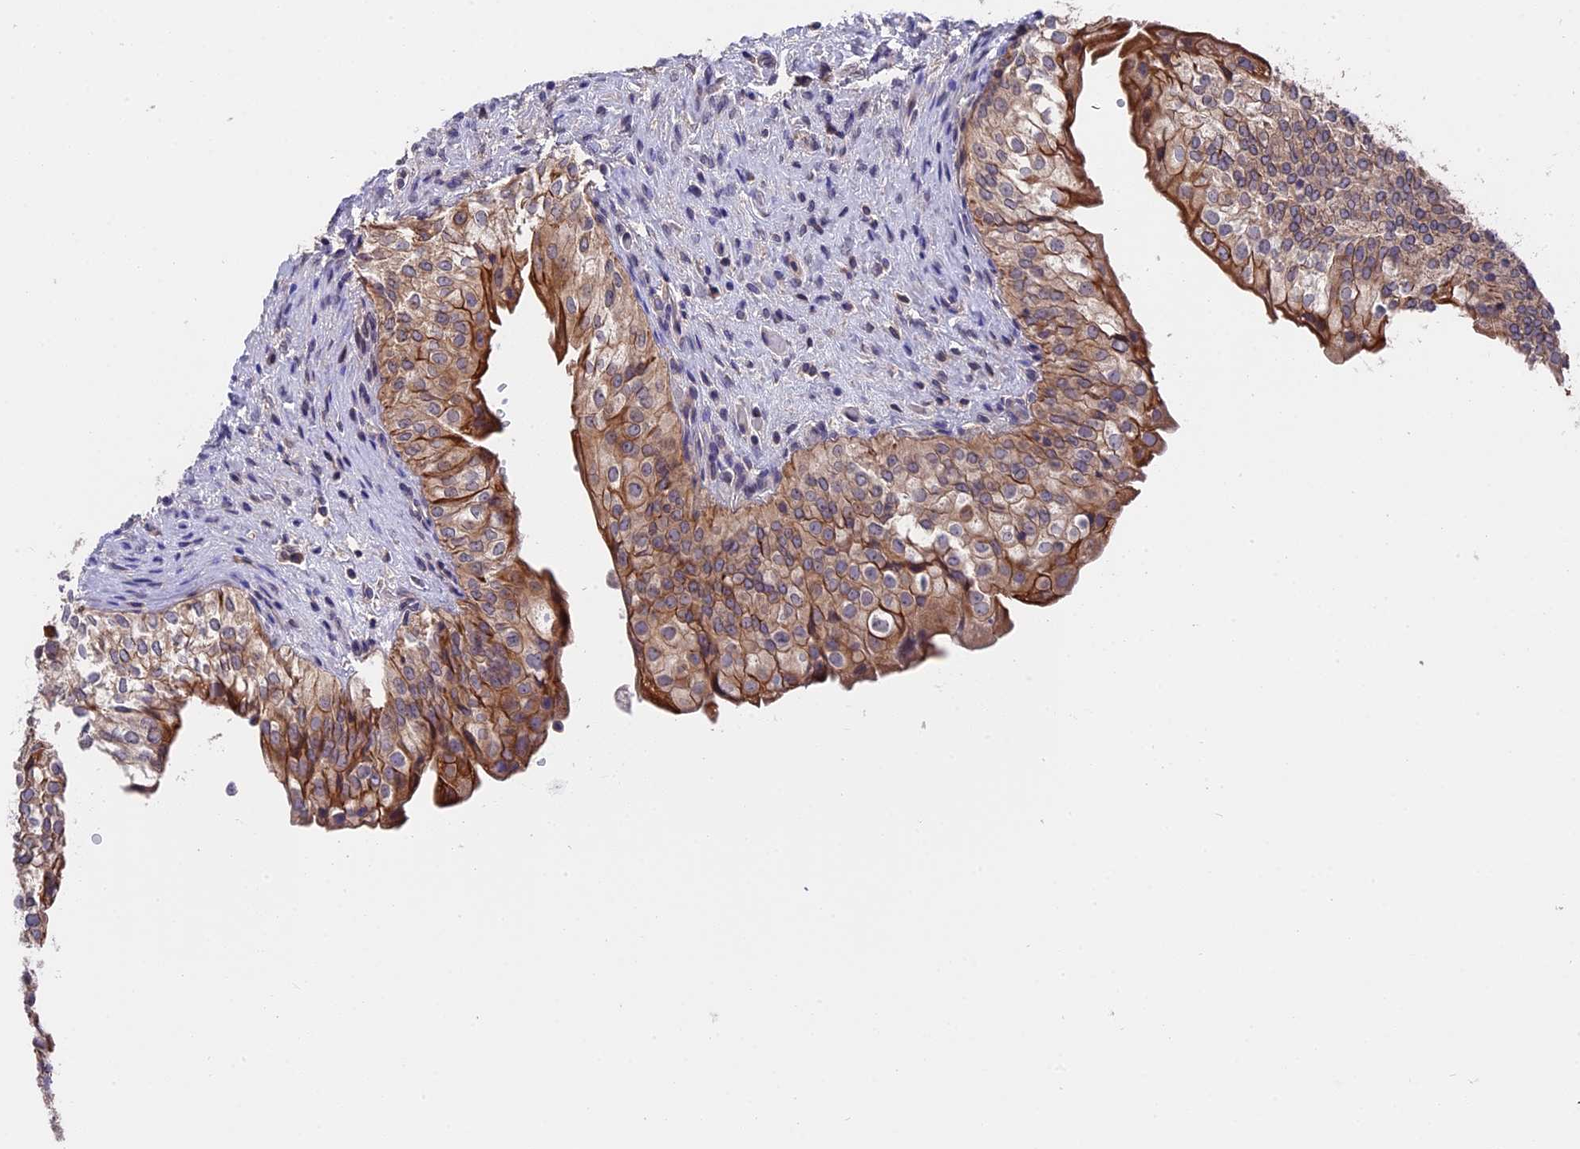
{"staining": {"intensity": "moderate", "quantity": ">75%", "location": "cytoplasmic/membranous"}, "tissue": "urinary bladder", "cell_type": "Urothelial cells", "image_type": "normal", "snomed": [{"axis": "morphology", "description": "Normal tissue, NOS"}, {"axis": "topography", "description": "Urinary bladder"}], "caption": "Immunohistochemical staining of benign human urinary bladder displays >75% levels of moderate cytoplasmic/membranous protein staining in approximately >75% of urothelial cells. (DAB IHC, brown staining for protein, blue staining for nuclei).", "gene": "ZCCHC2", "patient": {"sex": "male", "age": 55}}